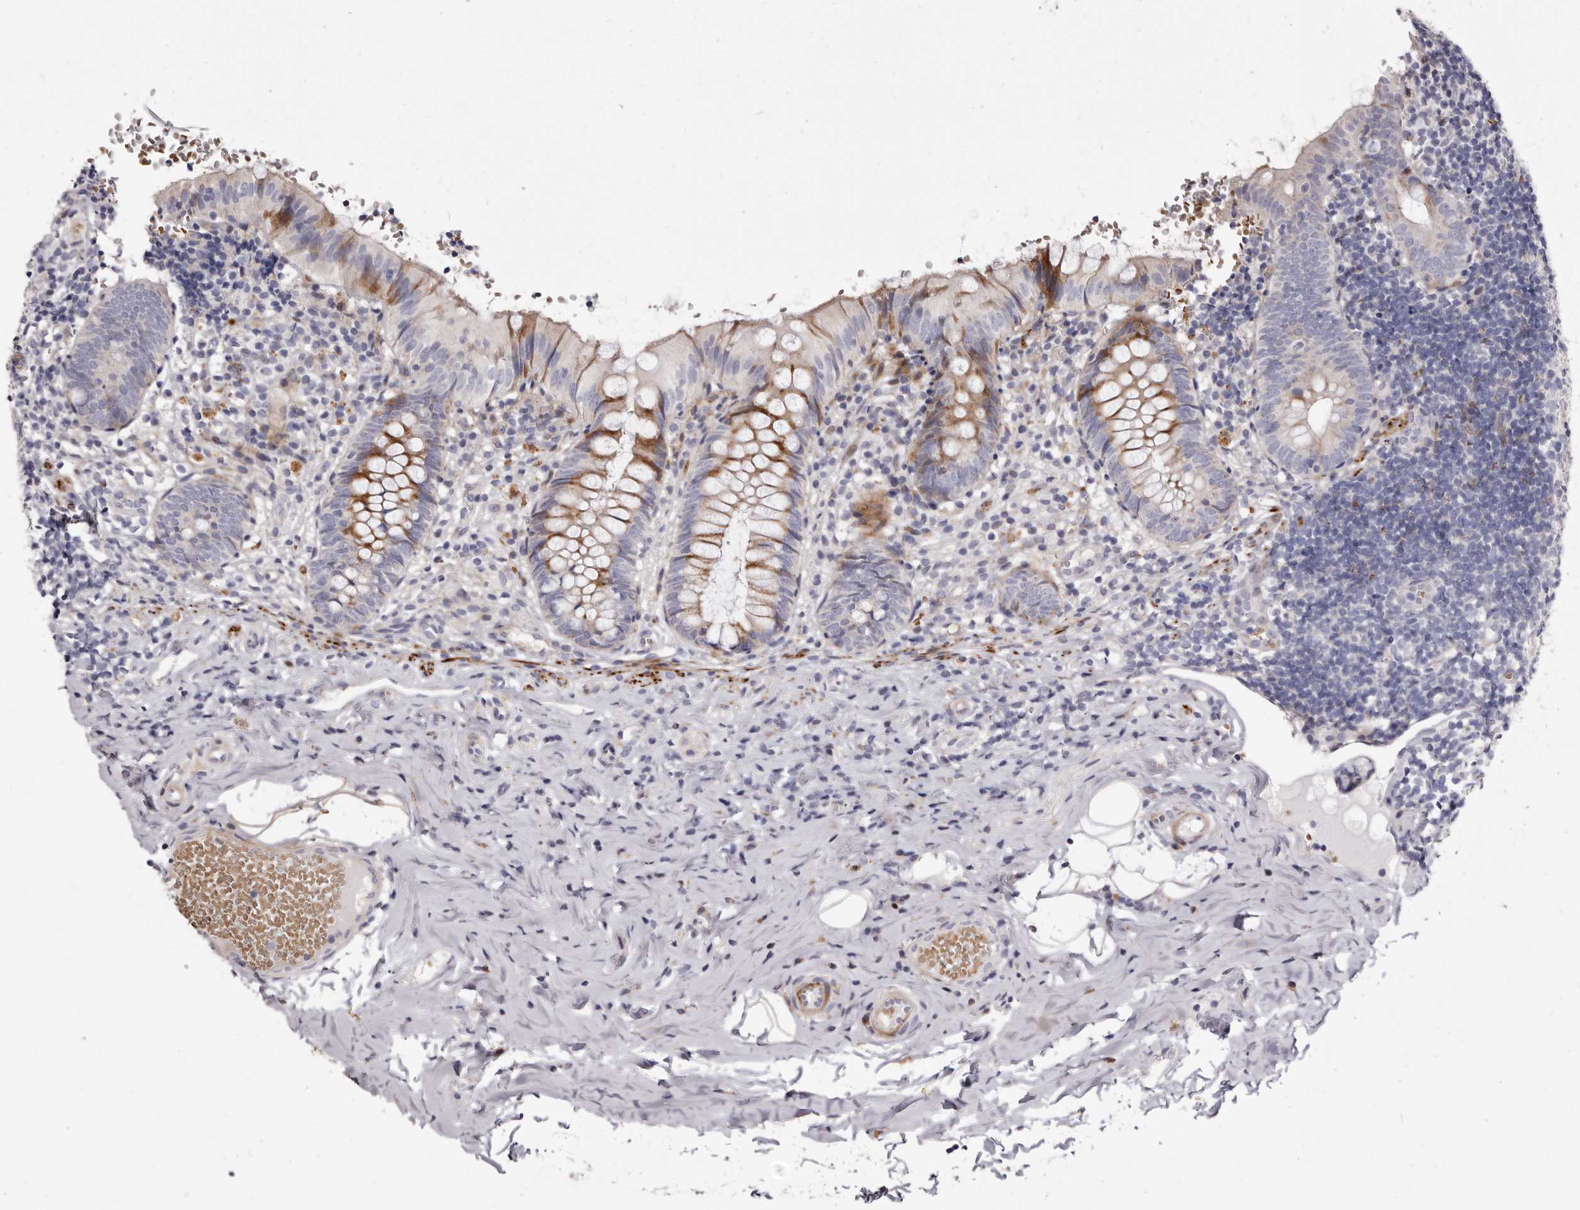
{"staining": {"intensity": "moderate", "quantity": "<25%", "location": "cytoplasmic/membranous"}, "tissue": "appendix", "cell_type": "Glandular cells", "image_type": "normal", "snomed": [{"axis": "morphology", "description": "Normal tissue, NOS"}, {"axis": "topography", "description": "Appendix"}], "caption": "High-magnification brightfield microscopy of normal appendix stained with DAB (3,3'-diaminobenzidine) (brown) and counterstained with hematoxylin (blue). glandular cells exhibit moderate cytoplasmic/membranous expression is seen in approximately<25% of cells. (DAB IHC with brightfield microscopy, high magnification).", "gene": "AIDA", "patient": {"sex": "male", "age": 8}}